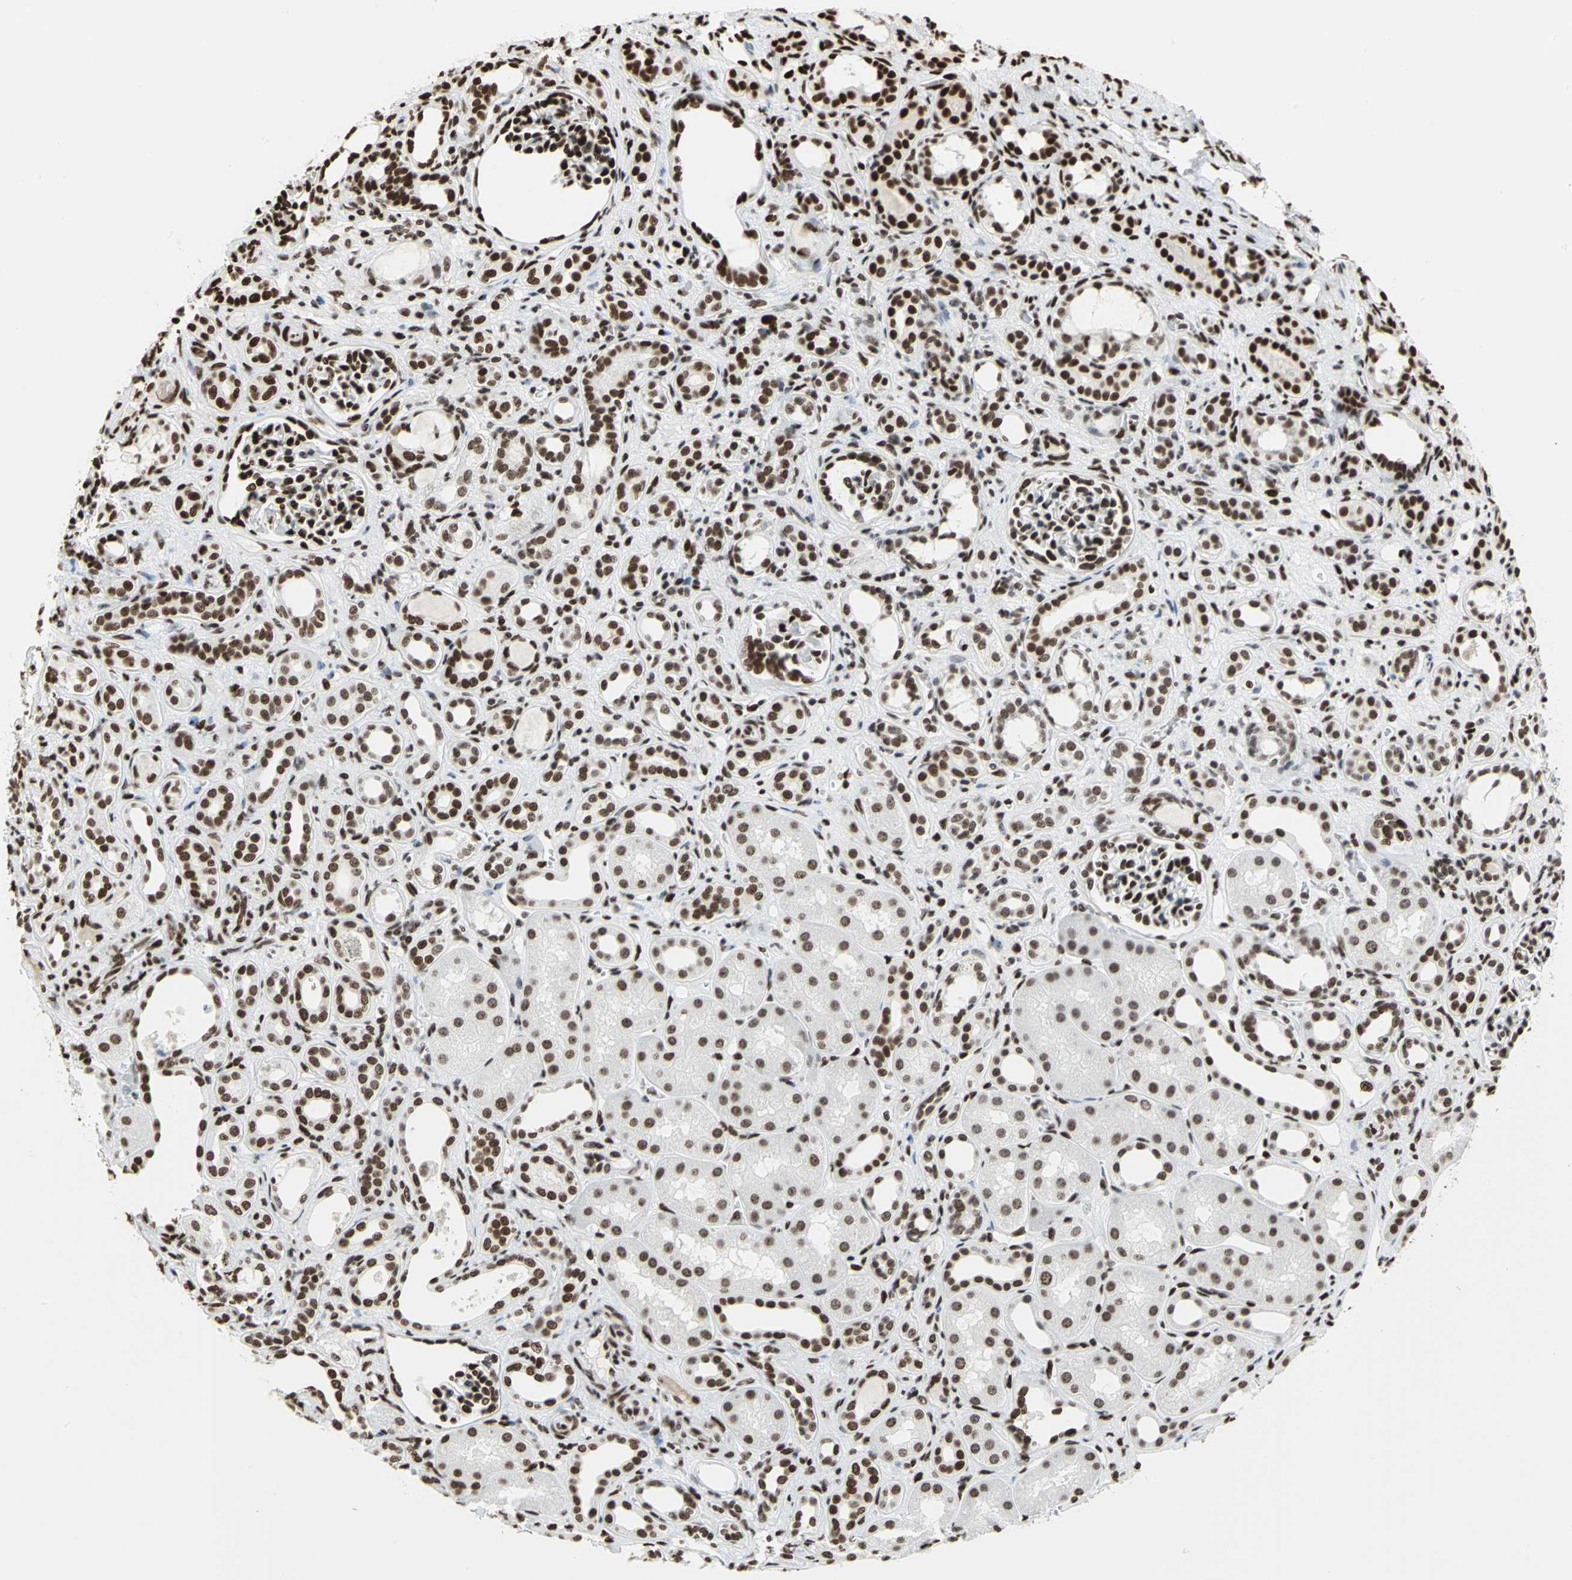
{"staining": {"intensity": "strong", "quantity": ">75%", "location": "nuclear"}, "tissue": "kidney", "cell_type": "Cells in glomeruli", "image_type": "normal", "snomed": [{"axis": "morphology", "description": "Normal tissue, NOS"}, {"axis": "topography", "description": "Kidney"}], "caption": "Immunohistochemical staining of normal kidney reveals high levels of strong nuclear staining in about >75% of cells in glomeruli.", "gene": "HMGB1", "patient": {"sex": "male", "age": 7}}